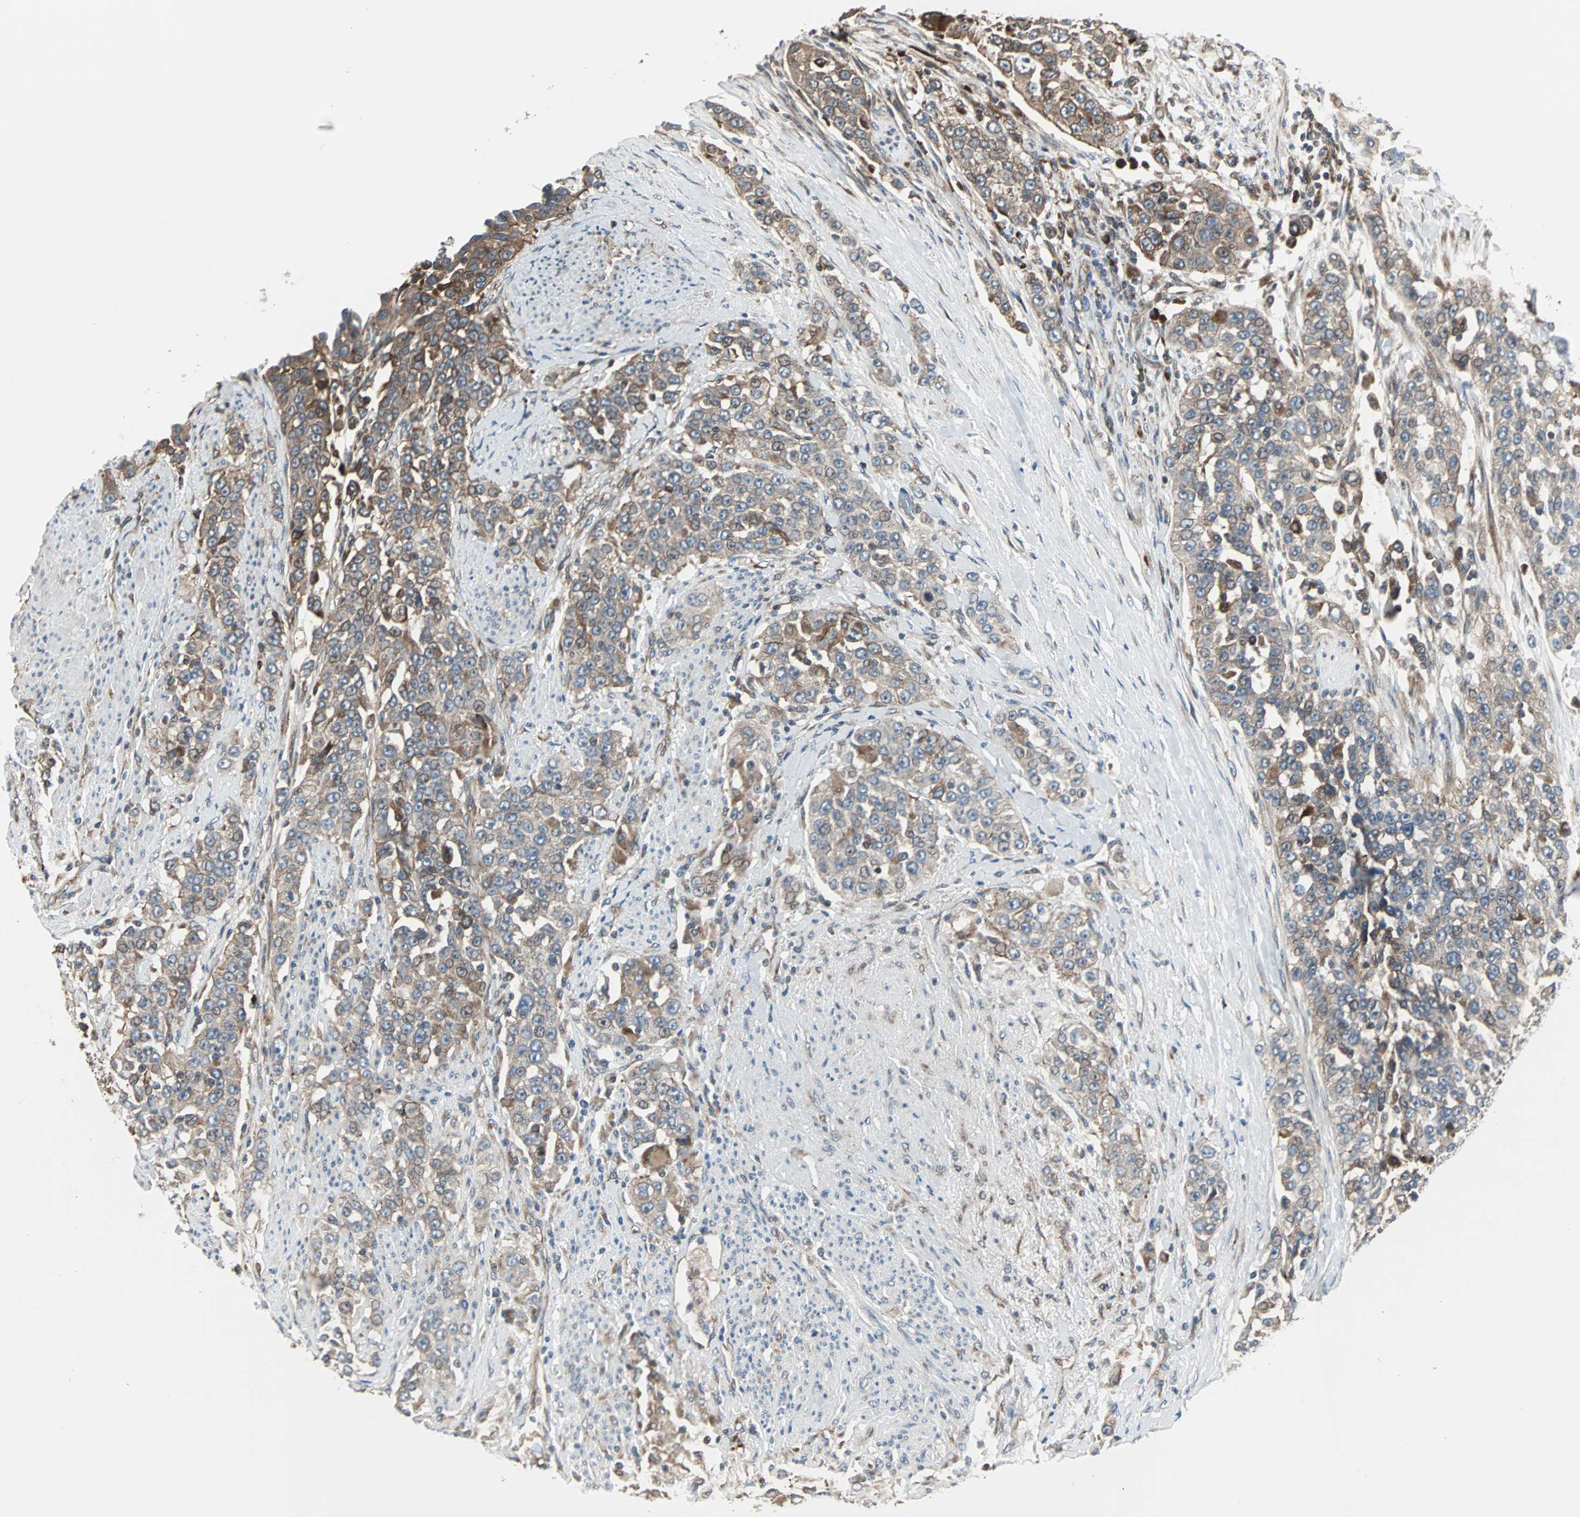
{"staining": {"intensity": "moderate", "quantity": ">75%", "location": "cytoplasmic/membranous"}, "tissue": "urothelial cancer", "cell_type": "Tumor cells", "image_type": "cancer", "snomed": [{"axis": "morphology", "description": "Urothelial carcinoma, High grade"}, {"axis": "topography", "description": "Urinary bladder"}], "caption": "This is an image of immunohistochemistry staining of urothelial carcinoma (high-grade), which shows moderate positivity in the cytoplasmic/membranous of tumor cells.", "gene": "CHP1", "patient": {"sex": "female", "age": 80}}